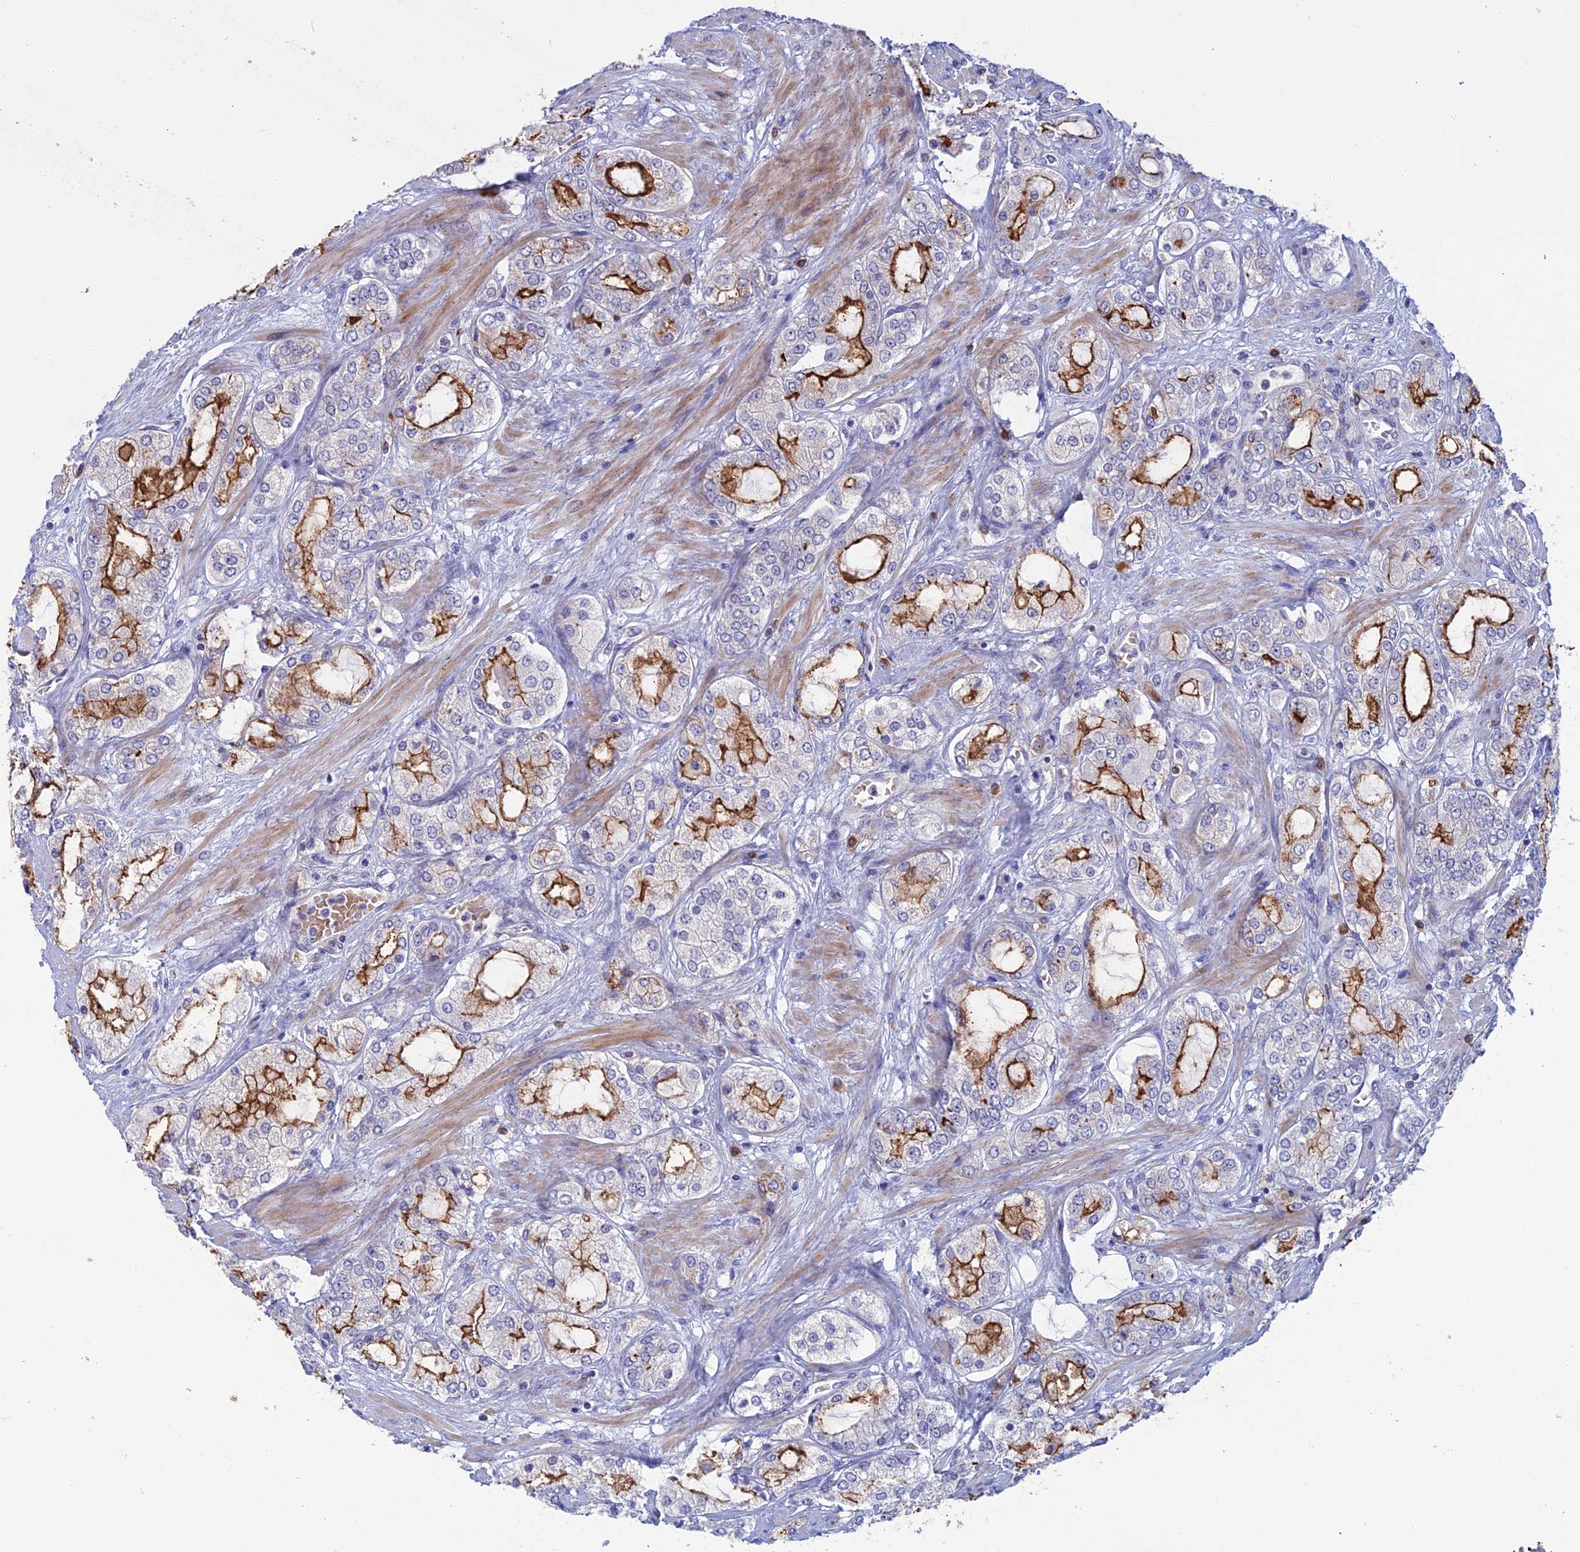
{"staining": {"intensity": "strong", "quantity": "25%-75%", "location": "cytoplasmic/membranous"}, "tissue": "prostate cancer", "cell_type": "Tumor cells", "image_type": "cancer", "snomed": [{"axis": "morphology", "description": "Adenocarcinoma, High grade"}, {"axis": "topography", "description": "Prostate"}], "caption": "Brown immunohistochemical staining in human prostate adenocarcinoma (high-grade) displays strong cytoplasmic/membranous staining in approximately 25%-75% of tumor cells. (DAB (3,3'-diaminobenzidine) IHC with brightfield microscopy, high magnification).", "gene": "SLC2A6", "patient": {"sex": "male", "age": 64}}